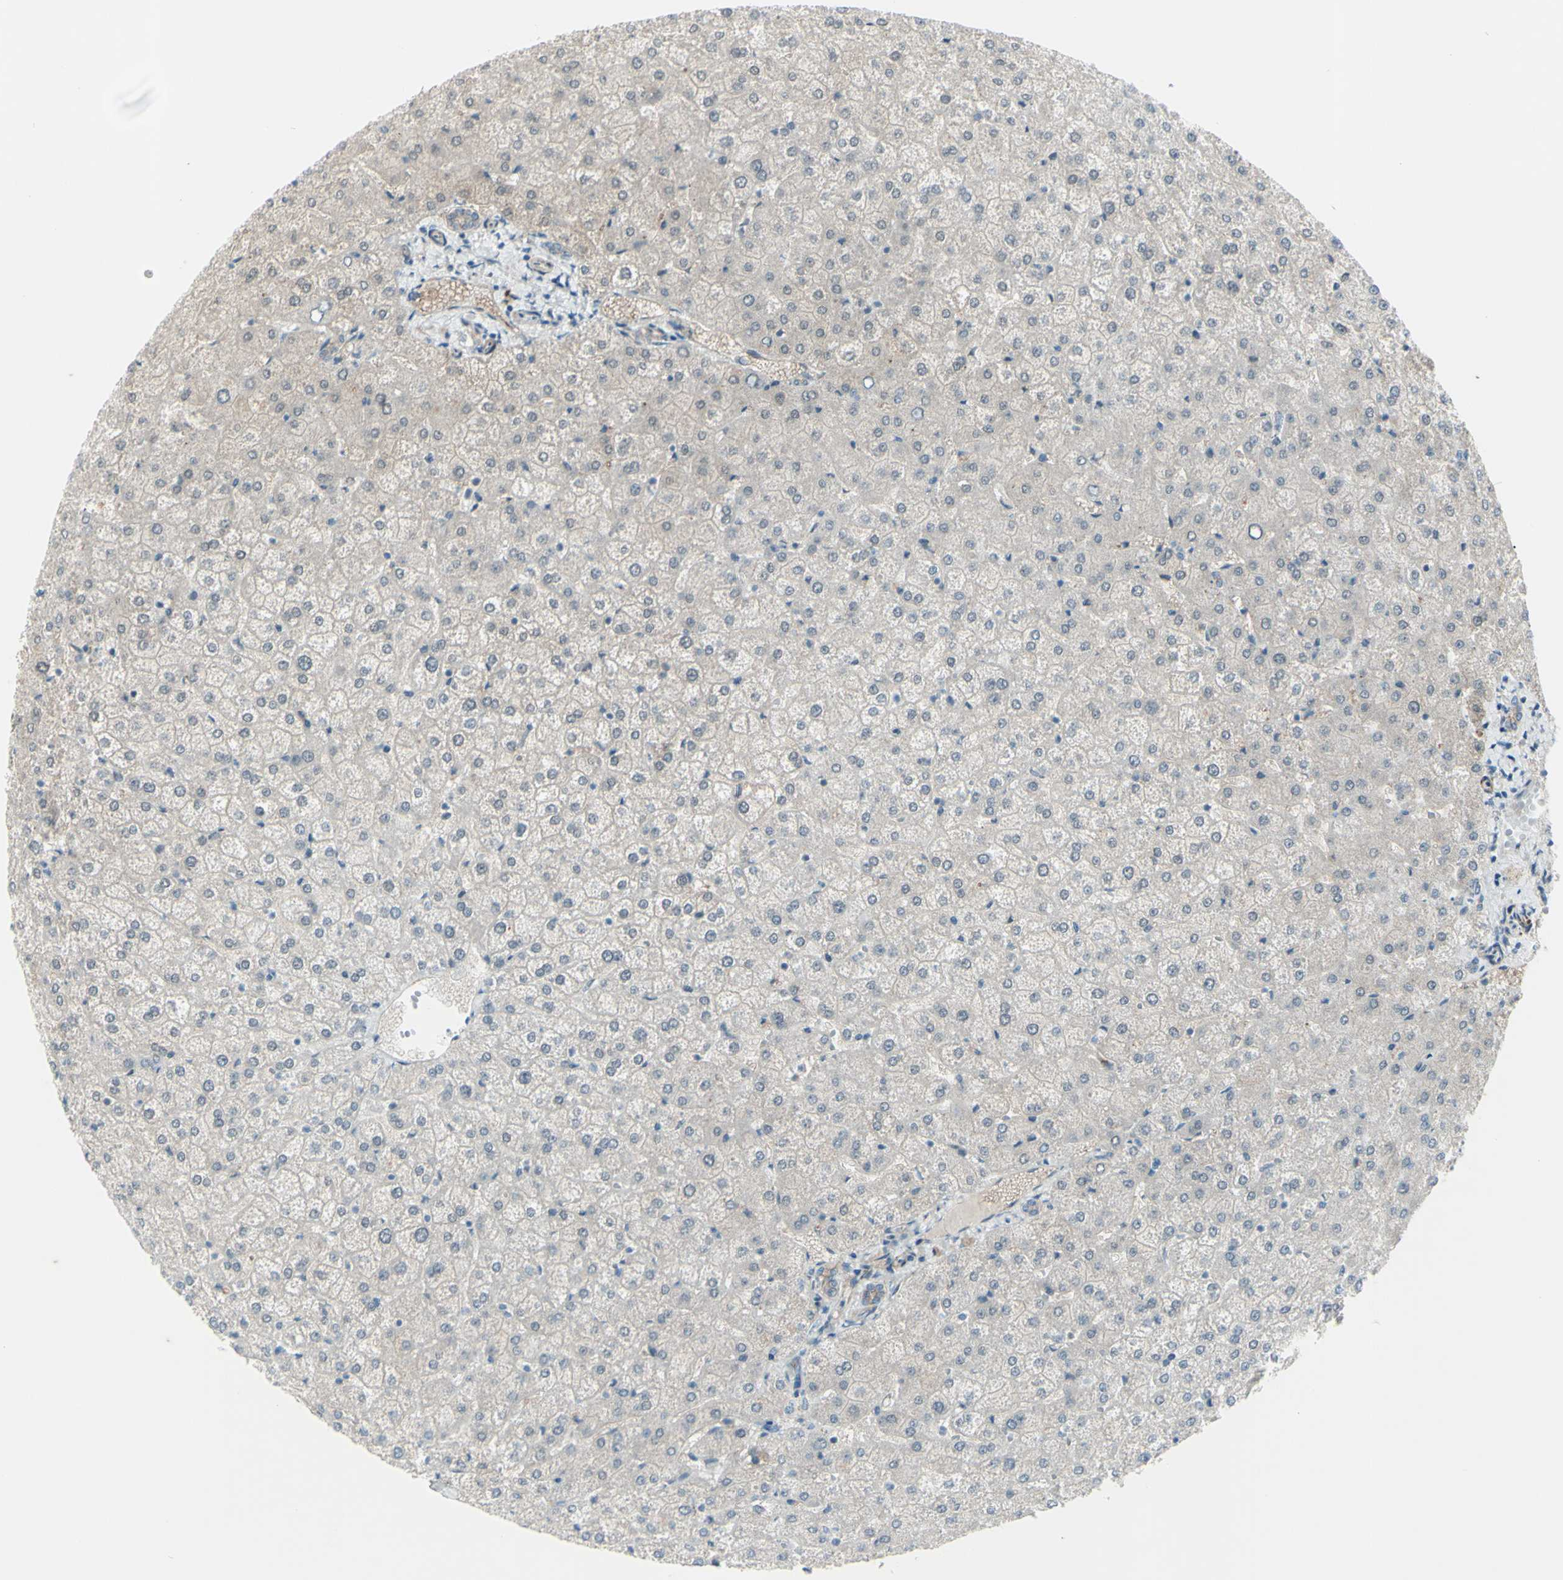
{"staining": {"intensity": "weak", "quantity": ">75%", "location": "cytoplasmic/membranous"}, "tissue": "liver", "cell_type": "Cholangiocytes", "image_type": "normal", "snomed": [{"axis": "morphology", "description": "Normal tissue, NOS"}, {"axis": "topography", "description": "Liver"}], "caption": "DAB (3,3'-diaminobenzidine) immunohistochemical staining of benign liver reveals weak cytoplasmic/membranous protein positivity in approximately >75% of cholangiocytes.", "gene": "LRRK1", "patient": {"sex": "female", "age": 32}}